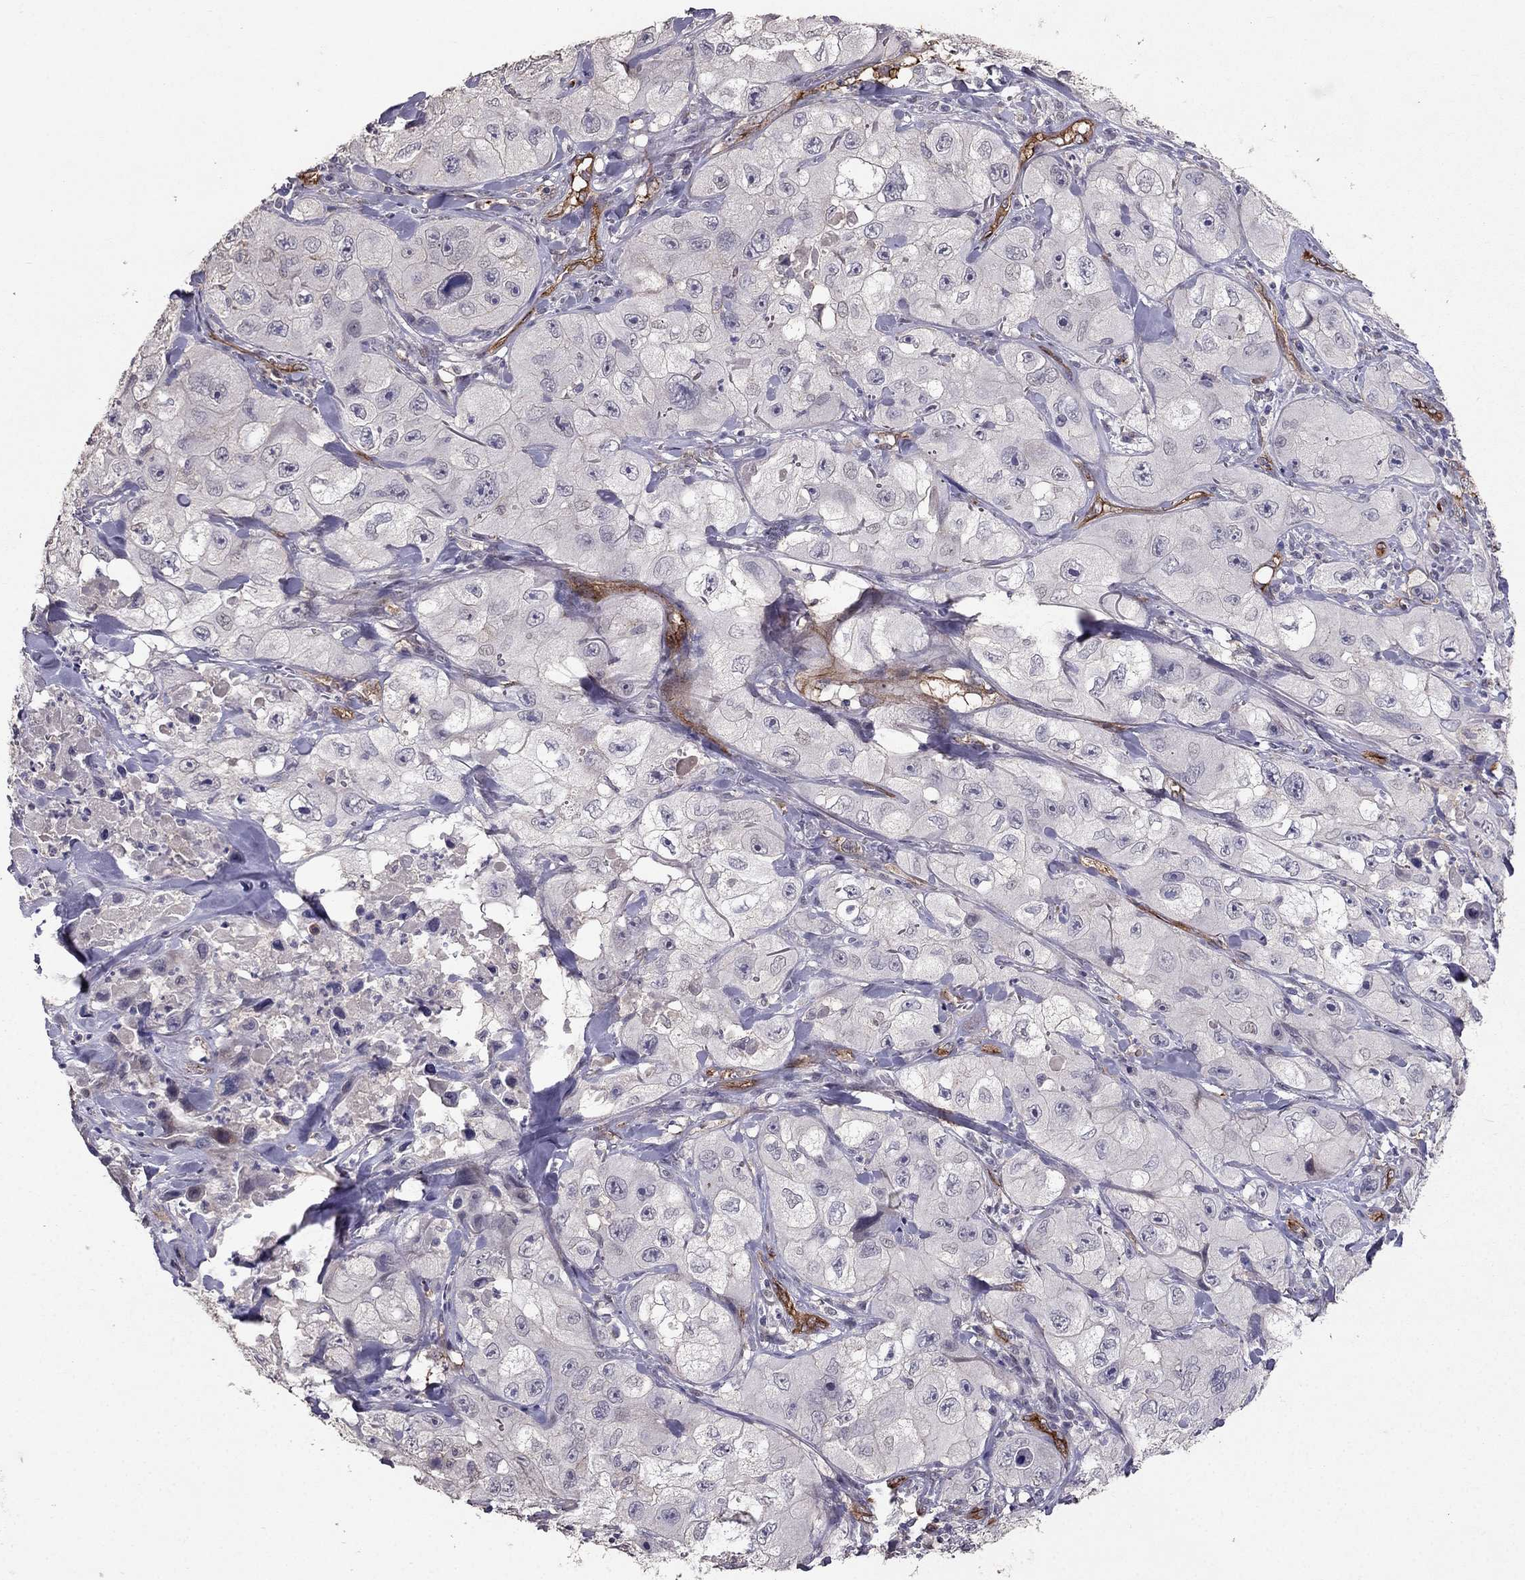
{"staining": {"intensity": "negative", "quantity": "none", "location": "none"}, "tissue": "skin cancer", "cell_type": "Tumor cells", "image_type": "cancer", "snomed": [{"axis": "morphology", "description": "Squamous cell carcinoma, NOS"}, {"axis": "topography", "description": "Skin"}, {"axis": "topography", "description": "Subcutis"}], "caption": "The micrograph reveals no staining of tumor cells in squamous cell carcinoma (skin).", "gene": "RASIP1", "patient": {"sex": "male", "age": 73}}